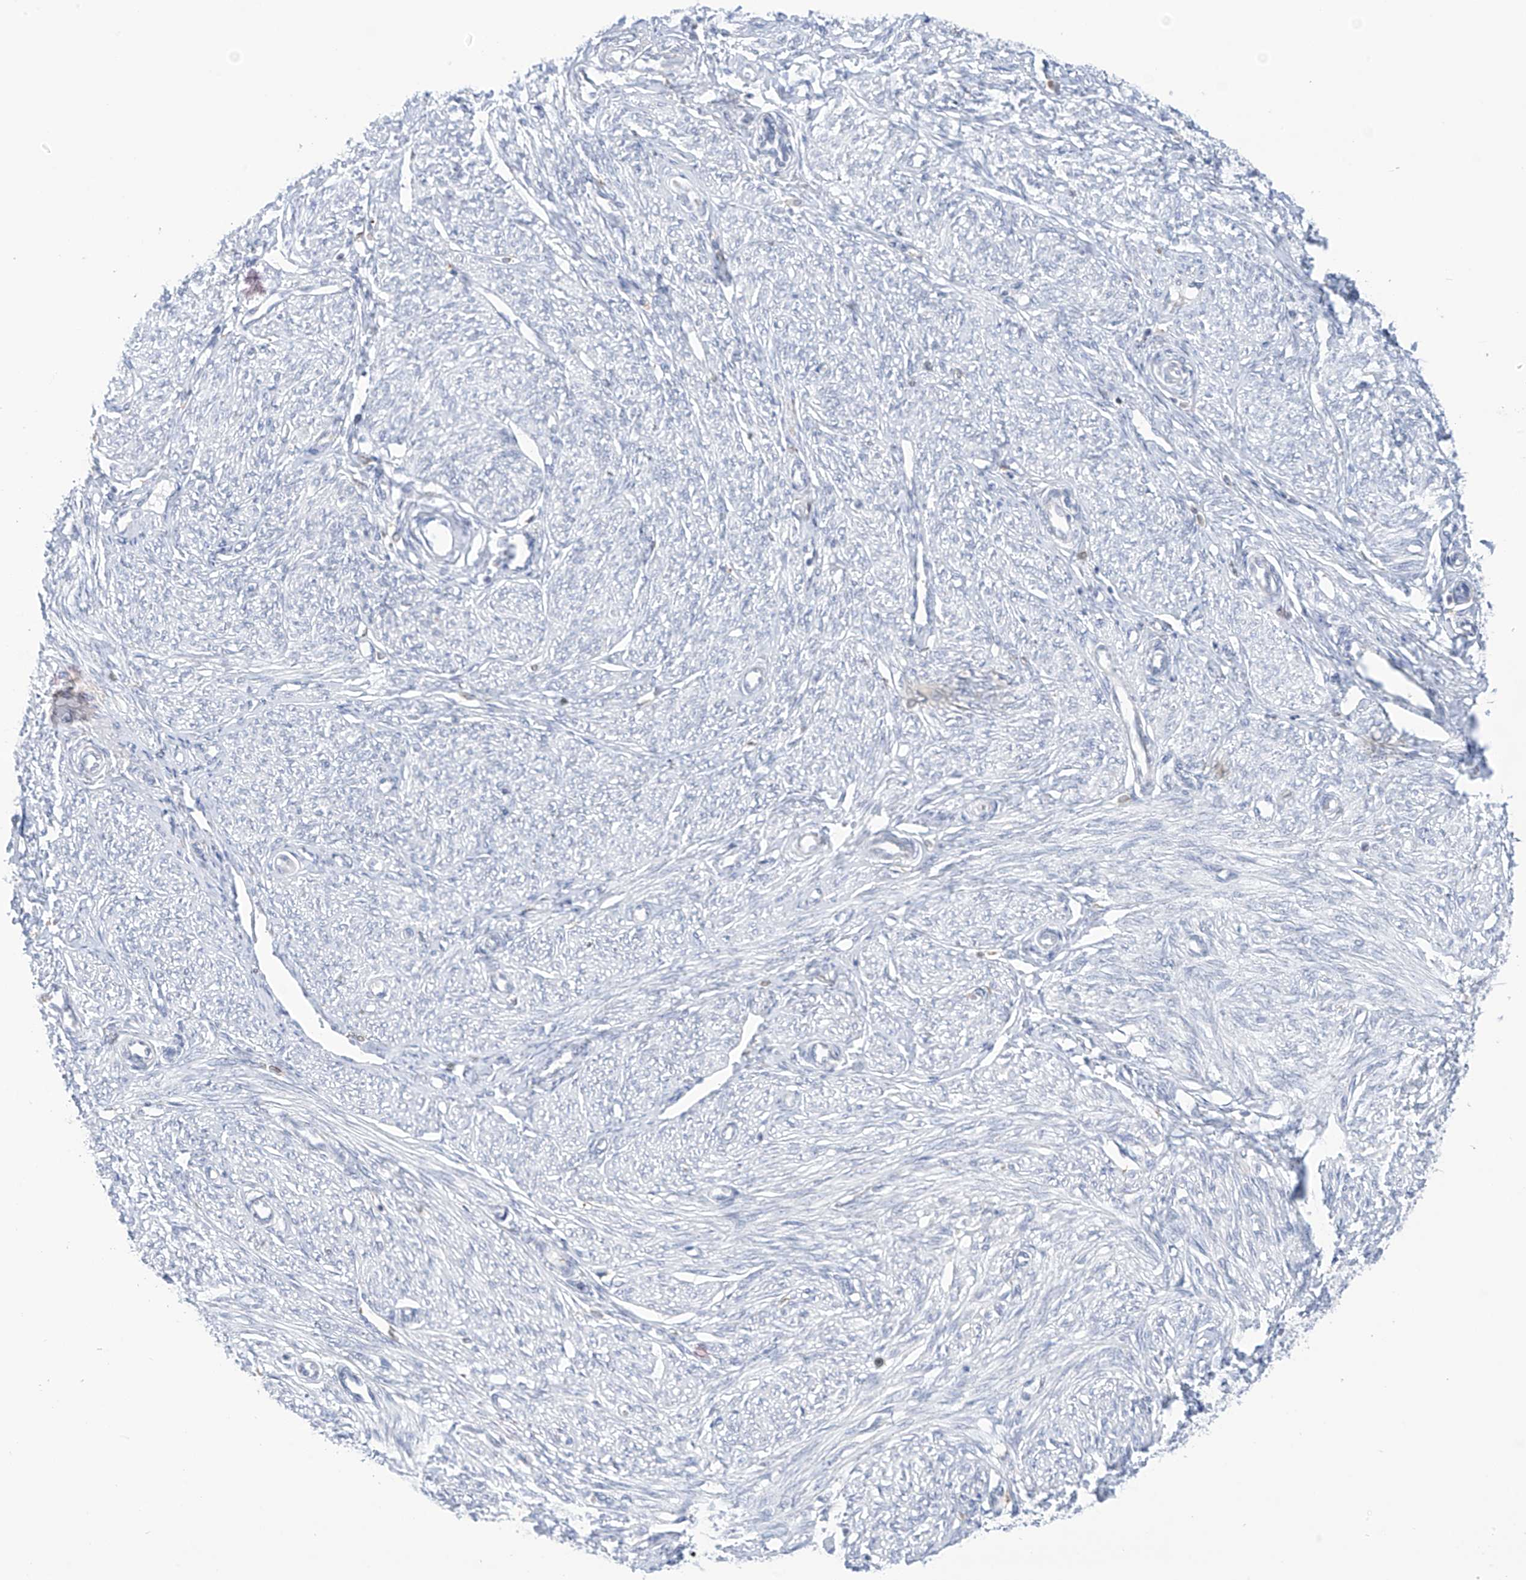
{"staining": {"intensity": "moderate", "quantity": "<25%", "location": "cytoplasmic/membranous"}, "tissue": "endometrium", "cell_type": "Cells in endometrial stroma", "image_type": "normal", "snomed": [{"axis": "morphology", "description": "Normal tissue, NOS"}, {"axis": "topography", "description": "Endometrium"}], "caption": "Endometrium was stained to show a protein in brown. There is low levels of moderate cytoplasmic/membranous staining in approximately <25% of cells in endometrial stroma.", "gene": "TBXAS1", "patient": {"sex": "female", "age": 72}}